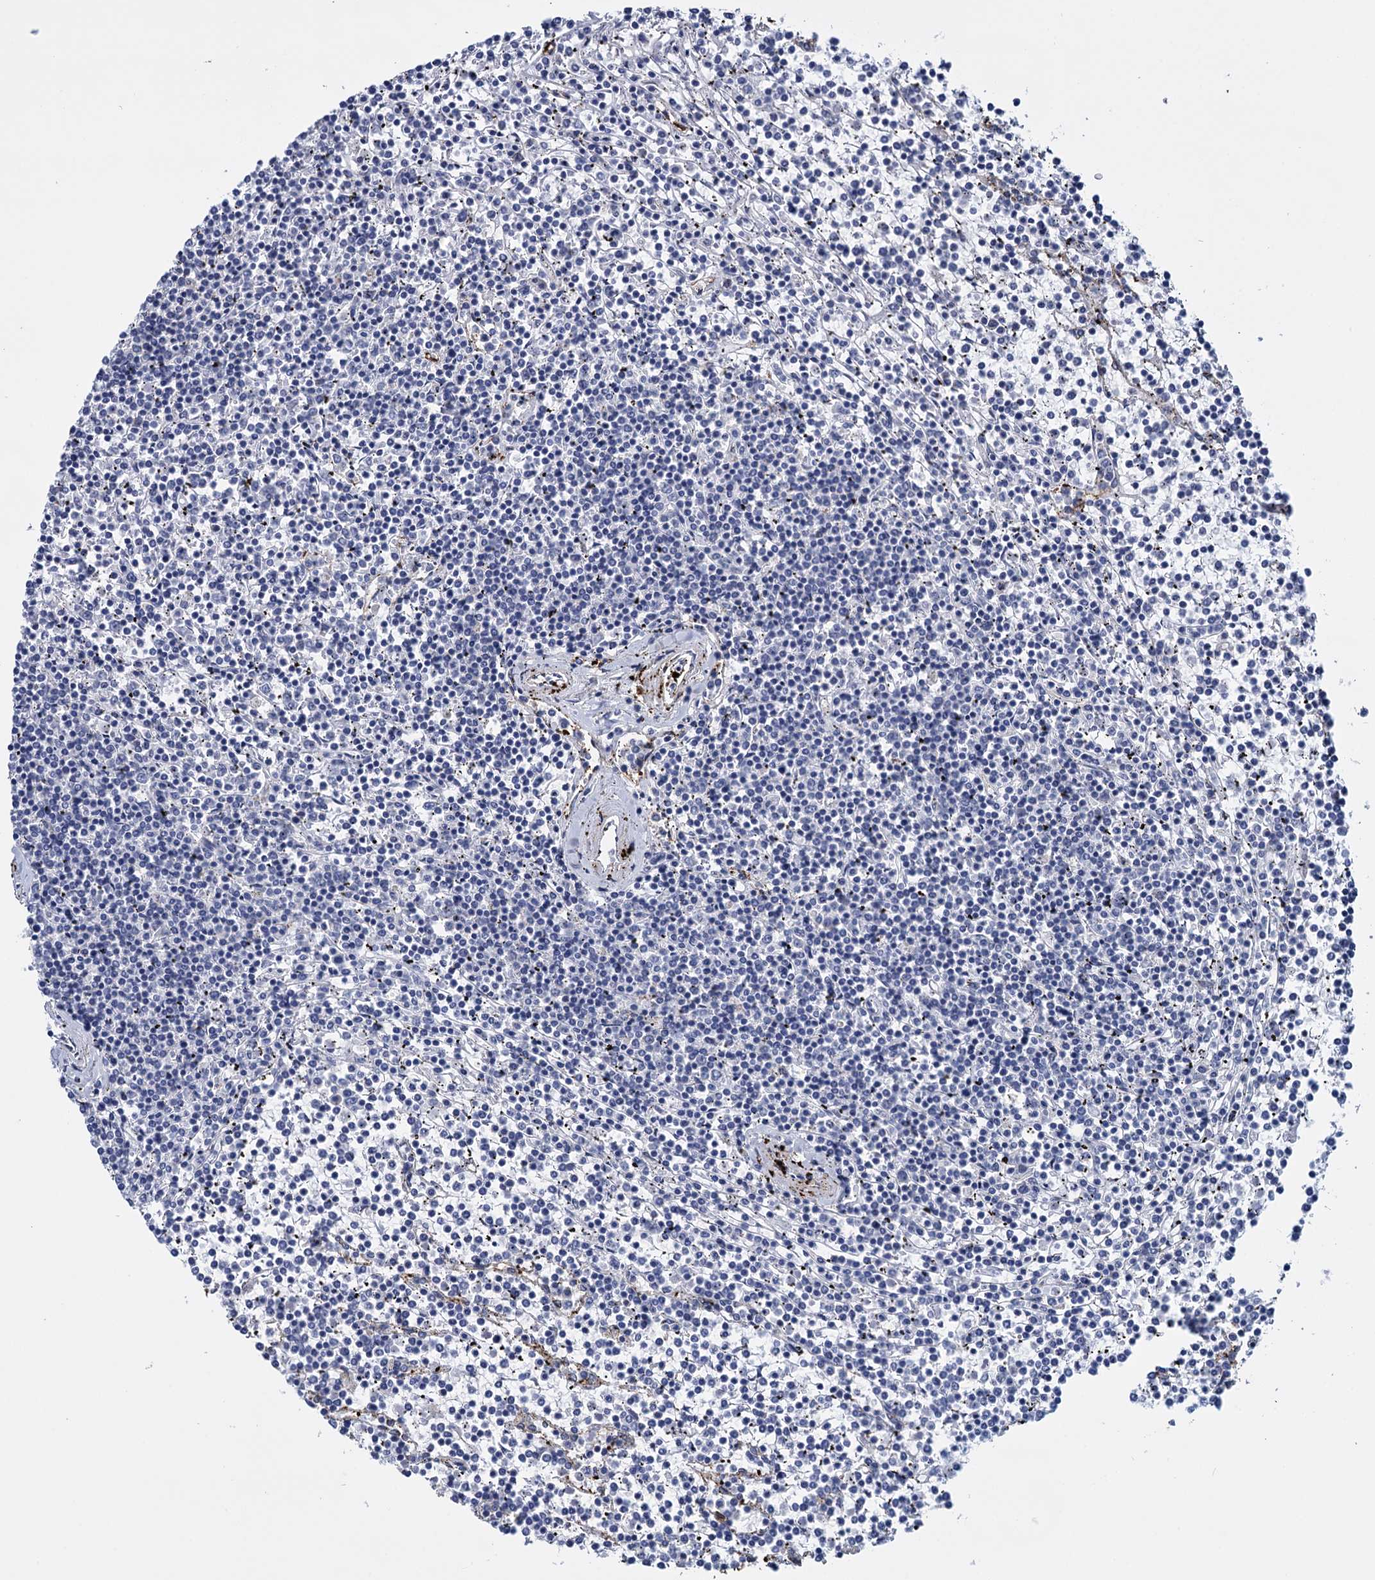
{"staining": {"intensity": "negative", "quantity": "none", "location": "none"}, "tissue": "lymphoma", "cell_type": "Tumor cells", "image_type": "cancer", "snomed": [{"axis": "morphology", "description": "Malignant lymphoma, non-Hodgkin's type, Low grade"}, {"axis": "topography", "description": "Spleen"}], "caption": "Malignant lymphoma, non-Hodgkin's type (low-grade) was stained to show a protein in brown. There is no significant expression in tumor cells. (IHC, brightfield microscopy, high magnification).", "gene": "SNCG", "patient": {"sex": "female", "age": 19}}